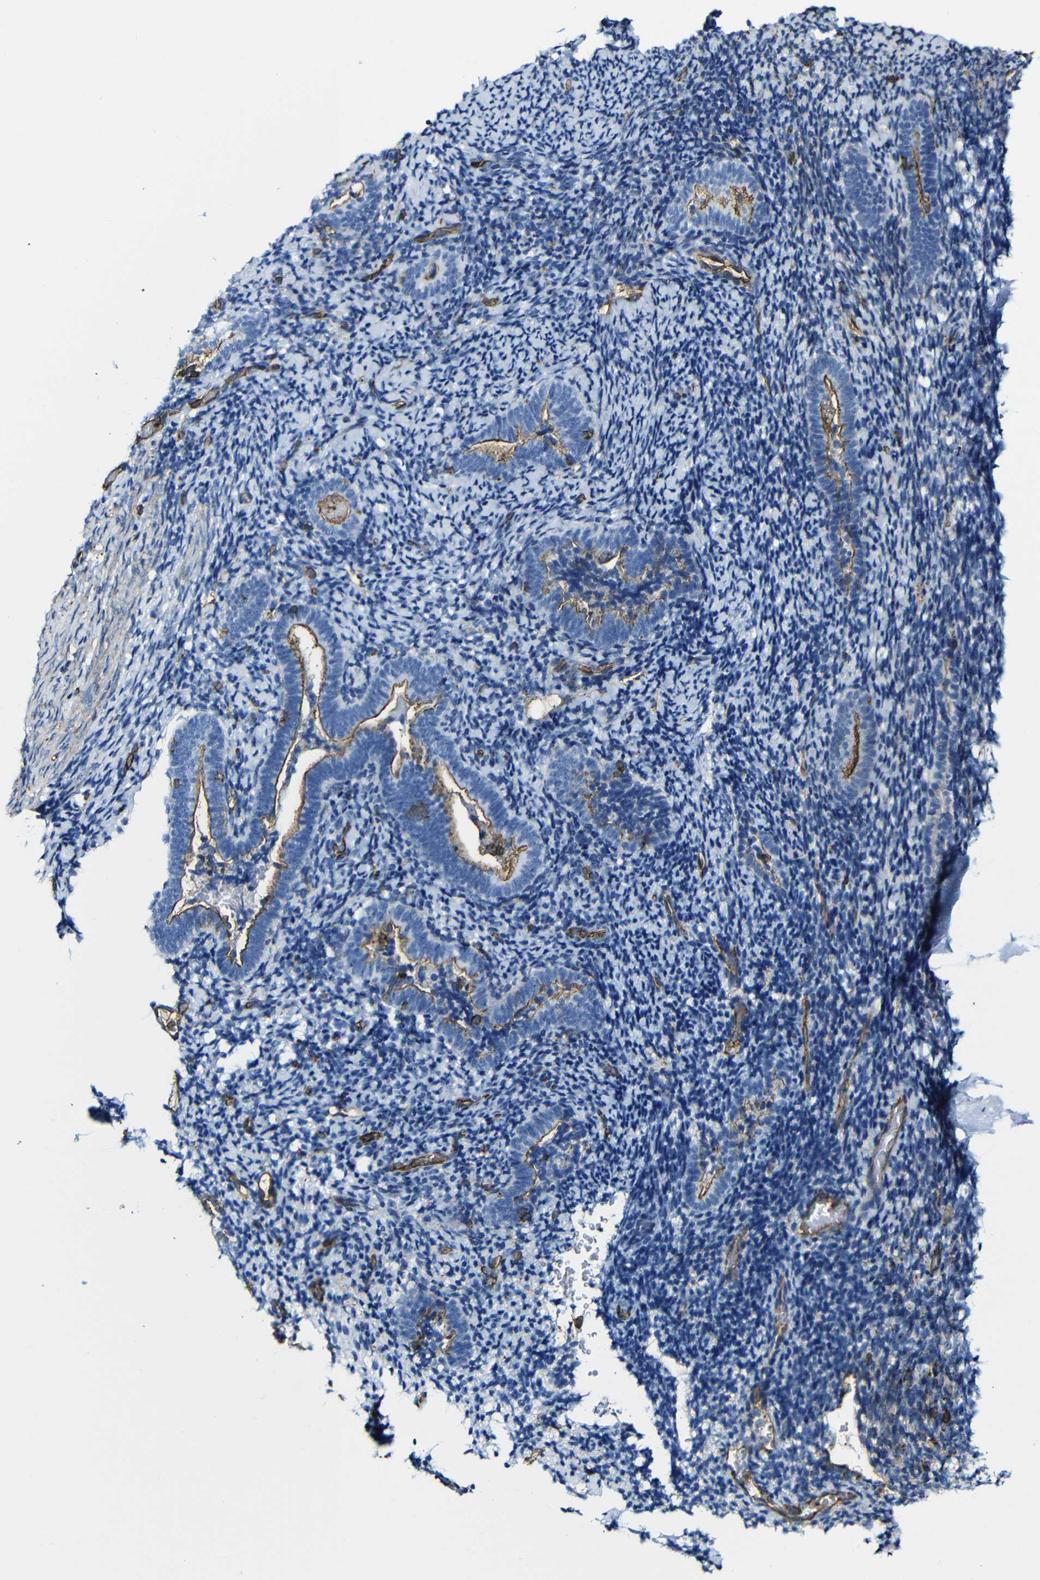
{"staining": {"intensity": "moderate", "quantity": "25%-75%", "location": "cytoplasmic/membranous"}, "tissue": "endometrium", "cell_type": "Cells in endometrial stroma", "image_type": "normal", "snomed": [{"axis": "morphology", "description": "Normal tissue, NOS"}, {"axis": "topography", "description": "Endometrium"}], "caption": "Moderate cytoplasmic/membranous expression for a protein is identified in approximately 25%-75% of cells in endometrial stroma of unremarkable endometrium using immunohistochemistry.", "gene": "MSN", "patient": {"sex": "female", "age": 51}}